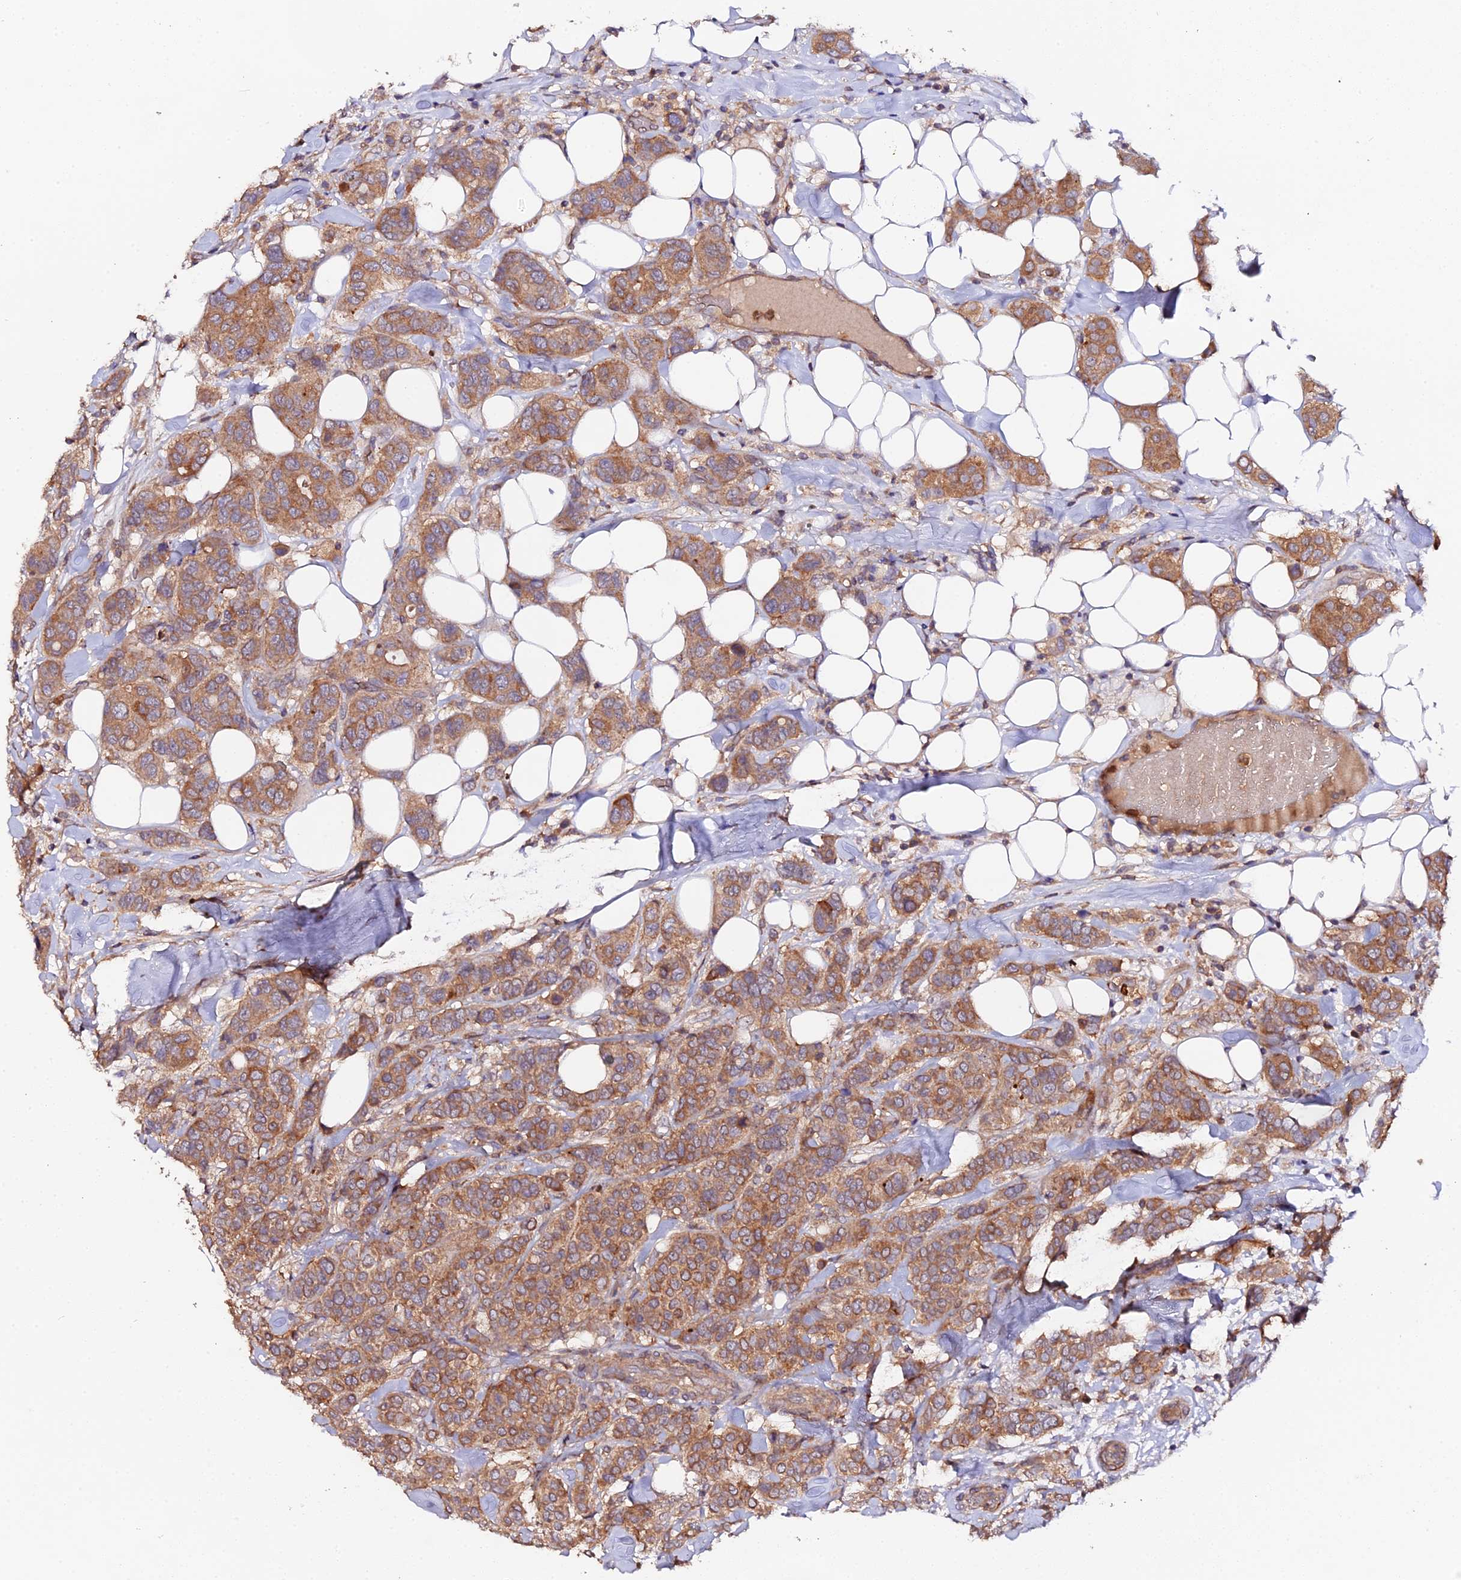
{"staining": {"intensity": "moderate", "quantity": ">75%", "location": "cytoplasmic/membranous"}, "tissue": "breast cancer", "cell_type": "Tumor cells", "image_type": "cancer", "snomed": [{"axis": "morphology", "description": "Lobular carcinoma"}, {"axis": "topography", "description": "Breast"}], "caption": "Protein expression analysis of human breast cancer (lobular carcinoma) reveals moderate cytoplasmic/membranous positivity in about >75% of tumor cells. The staining was performed using DAB (3,3'-diaminobenzidine), with brown indicating positive protein expression. Nuclei are stained blue with hematoxylin.", "gene": "TRIM26", "patient": {"sex": "female", "age": 51}}